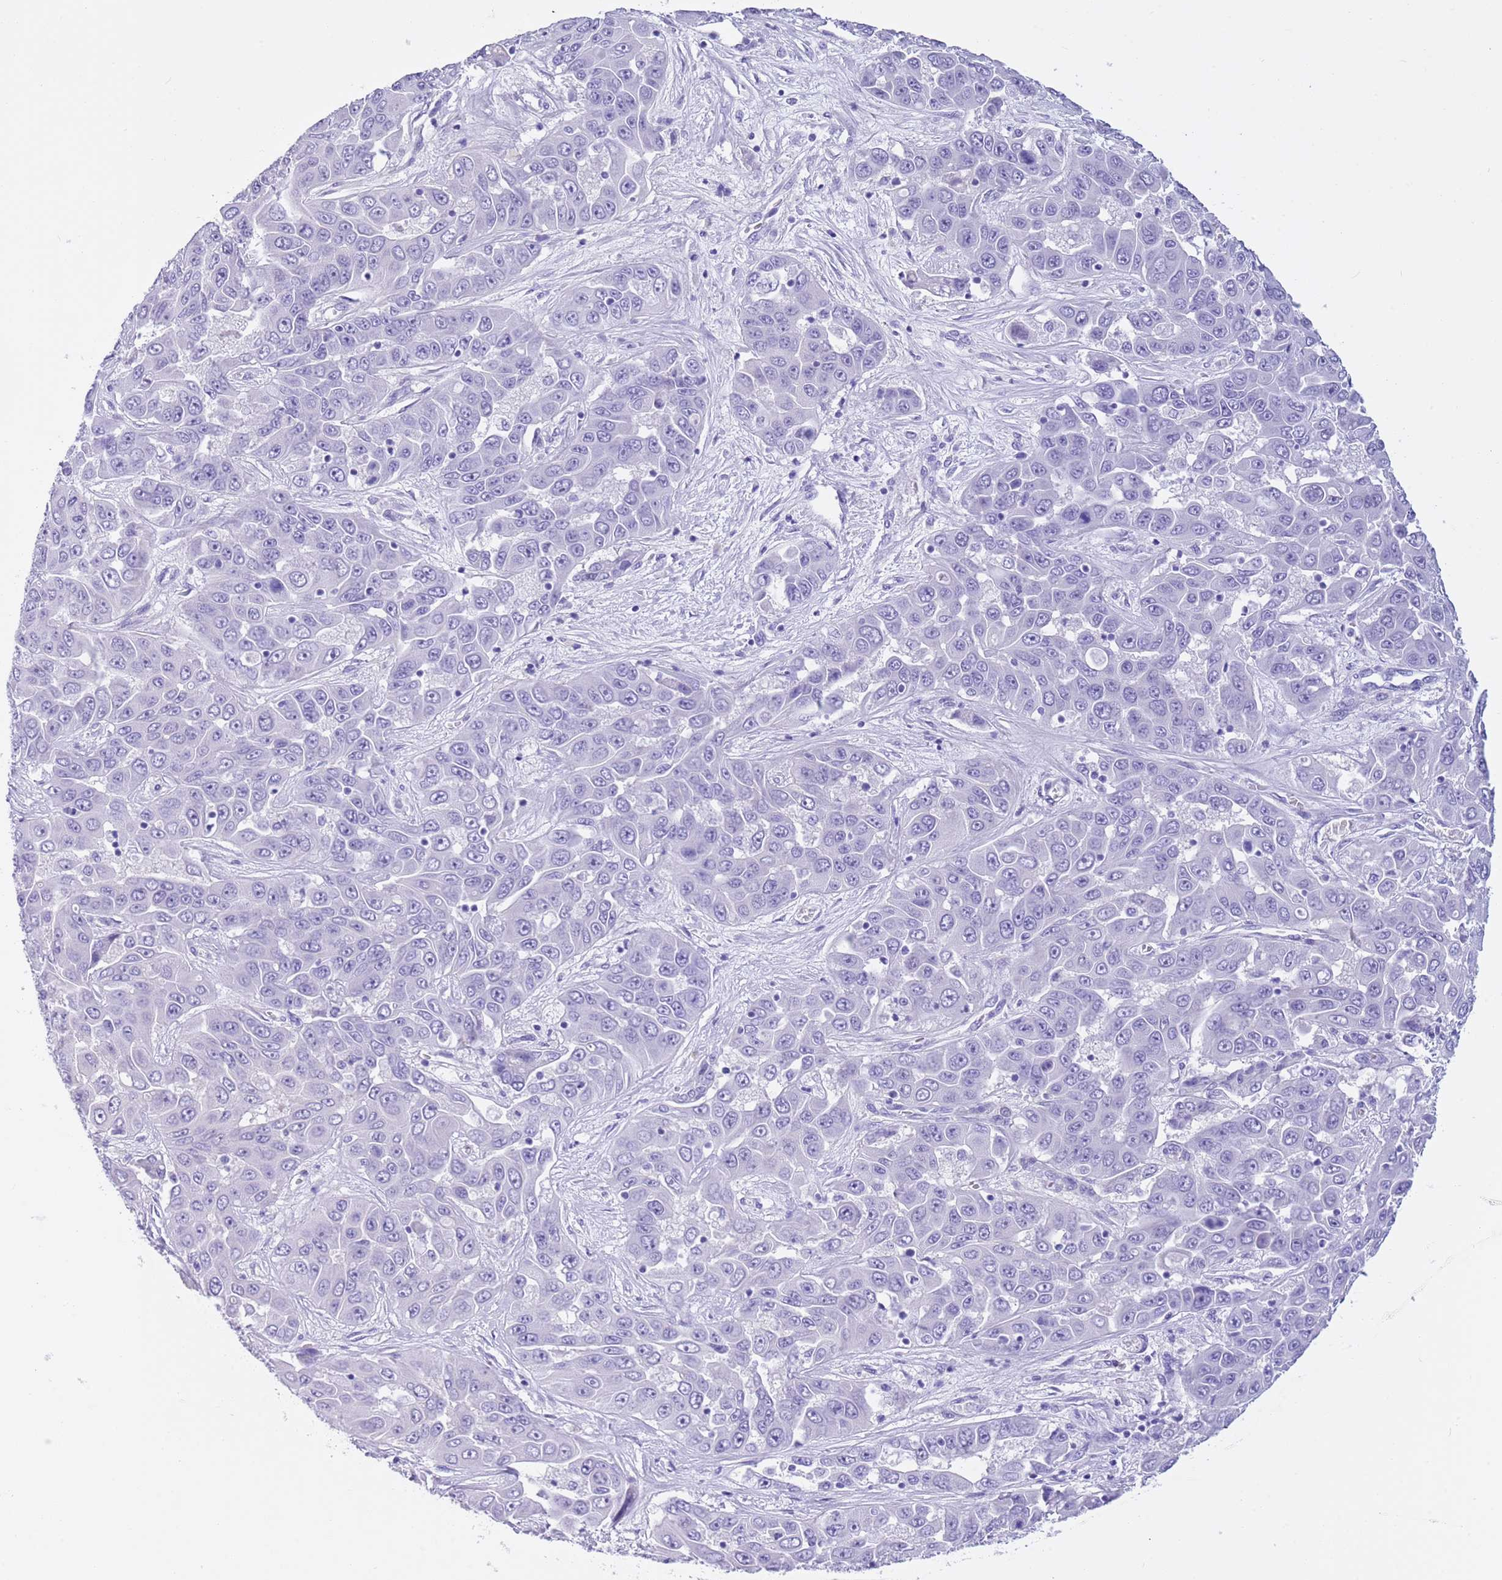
{"staining": {"intensity": "negative", "quantity": "none", "location": "none"}, "tissue": "liver cancer", "cell_type": "Tumor cells", "image_type": "cancer", "snomed": [{"axis": "morphology", "description": "Cholangiocarcinoma"}, {"axis": "topography", "description": "Liver"}], "caption": "Immunohistochemical staining of human liver cancer demonstrates no significant staining in tumor cells.", "gene": "TMEM185B", "patient": {"sex": "female", "age": 52}}